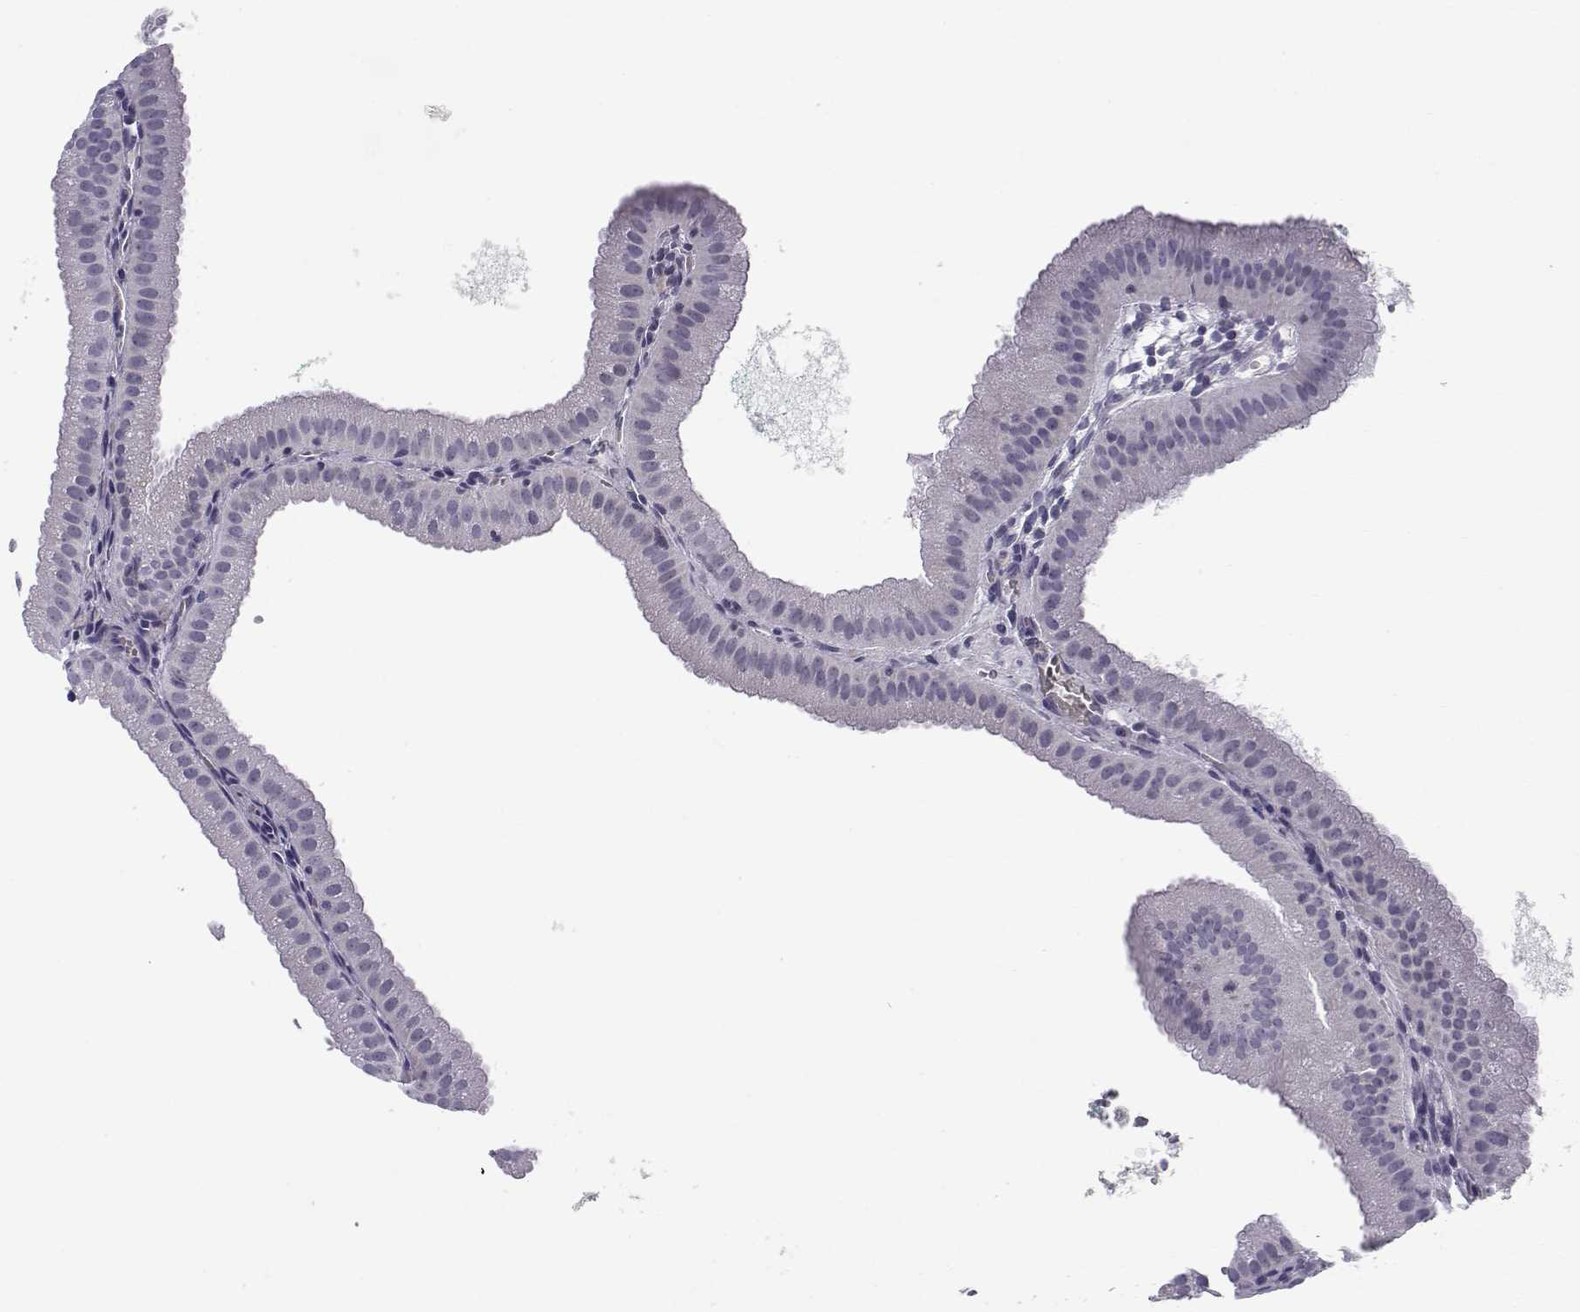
{"staining": {"intensity": "negative", "quantity": "none", "location": "none"}, "tissue": "gallbladder", "cell_type": "Glandular cells", "image_type": "normal", "snomed": [{"axis": "morphology", "description": "Normal tissue, NOS"}, {"axis": "topography", "description": "Gallbladder"}], "caption": "An IHC photomicrograph of normal gallbladder is shown. There is no staining in glandular cells of gallbladder.", "gene": "RNASE12", "patient": {"sex": "male", "age": 67}}